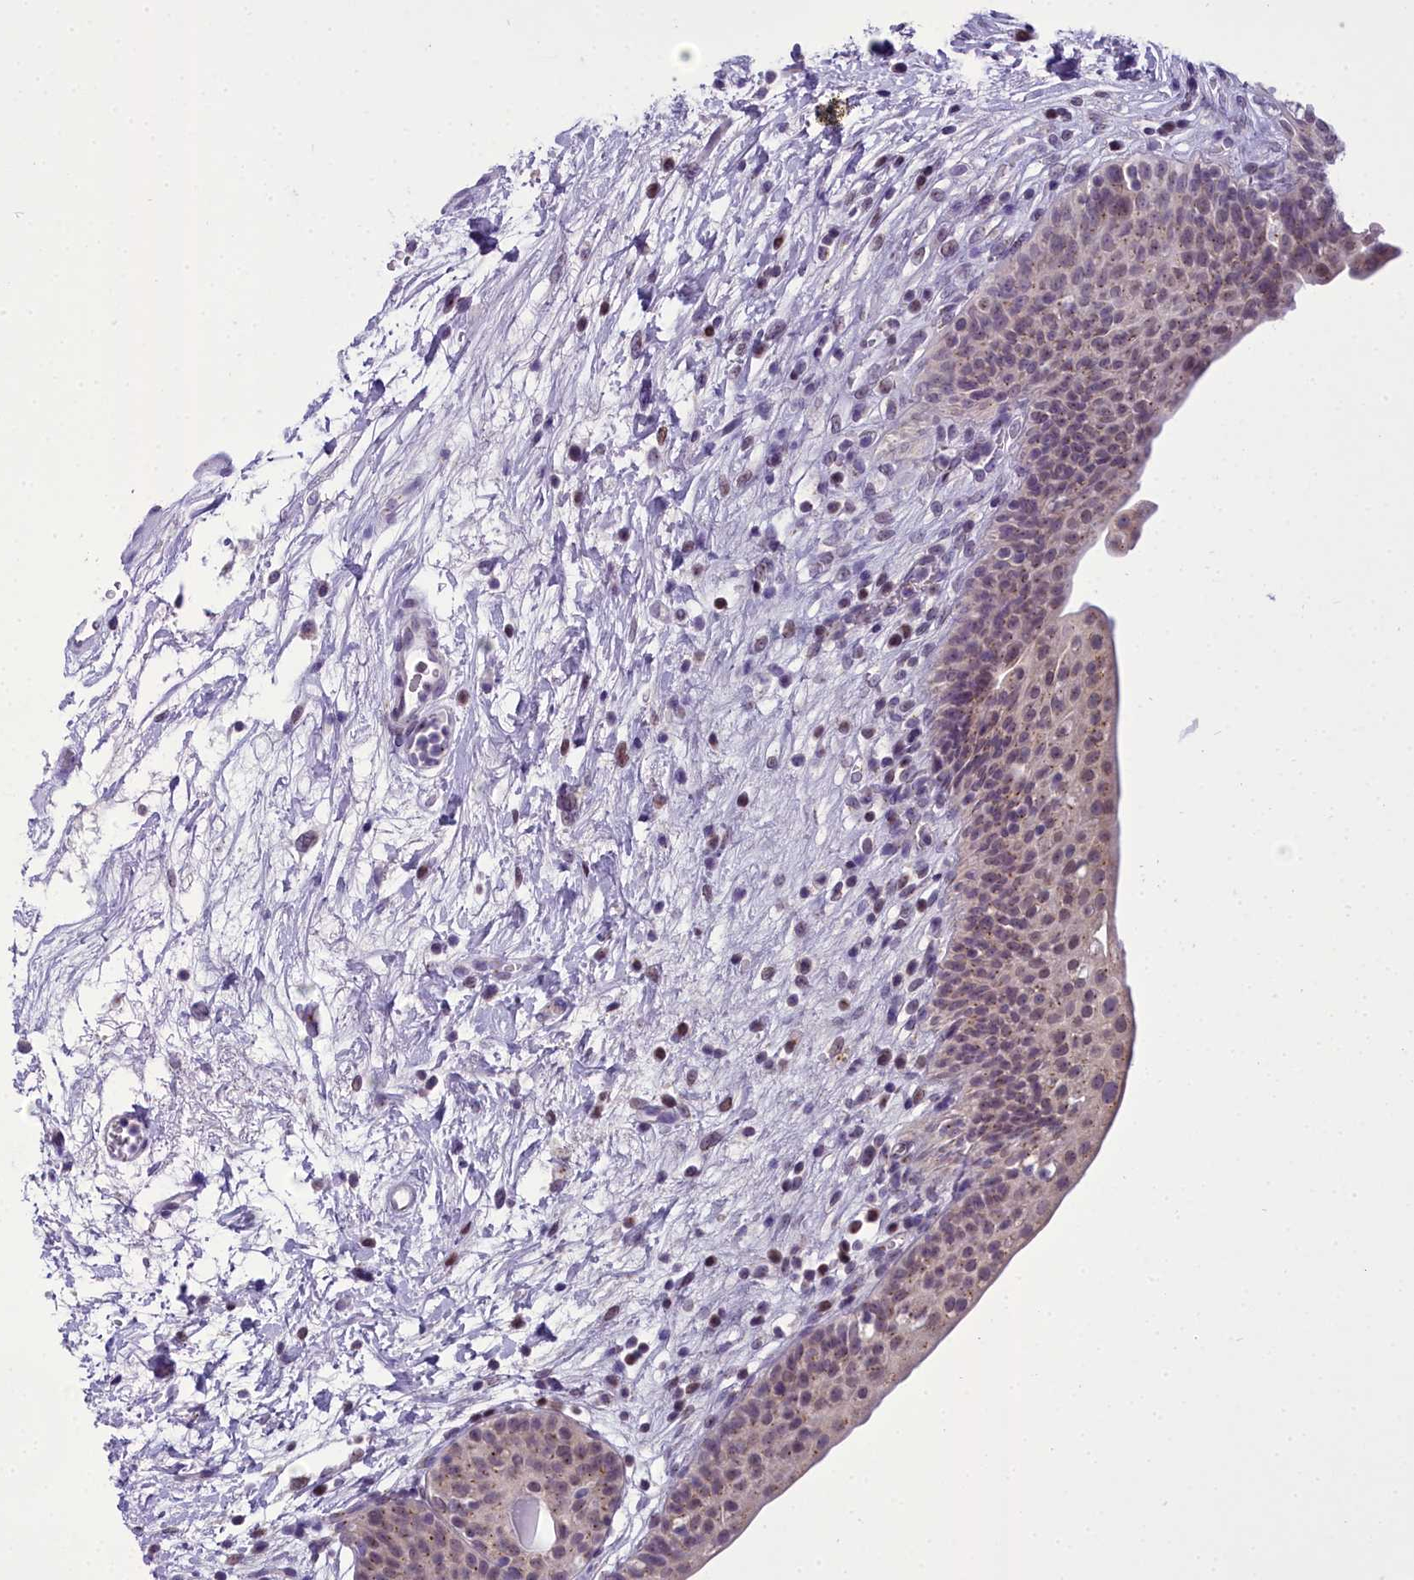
{"staining": {"intensity": "negative", "quantity": "none", "location": "none"}, "tissue": "urinary bladder", "cell_type": "Urothelial cells", "image_type": "normal", "snomed": [{"axis": "morphology", "description": "Normal tissue, NOS"}, {"axis": "topography", "description": "Urinary bladder"}], "caption": "Immunohistochemistry histopathology image of unremarkable urinary bladder: human urinary bladder stained with DAB reveals no significant protein positivity in urothelial cells.", "gene": "B9D2", "patient": {"sex": "male", "age": 83}}